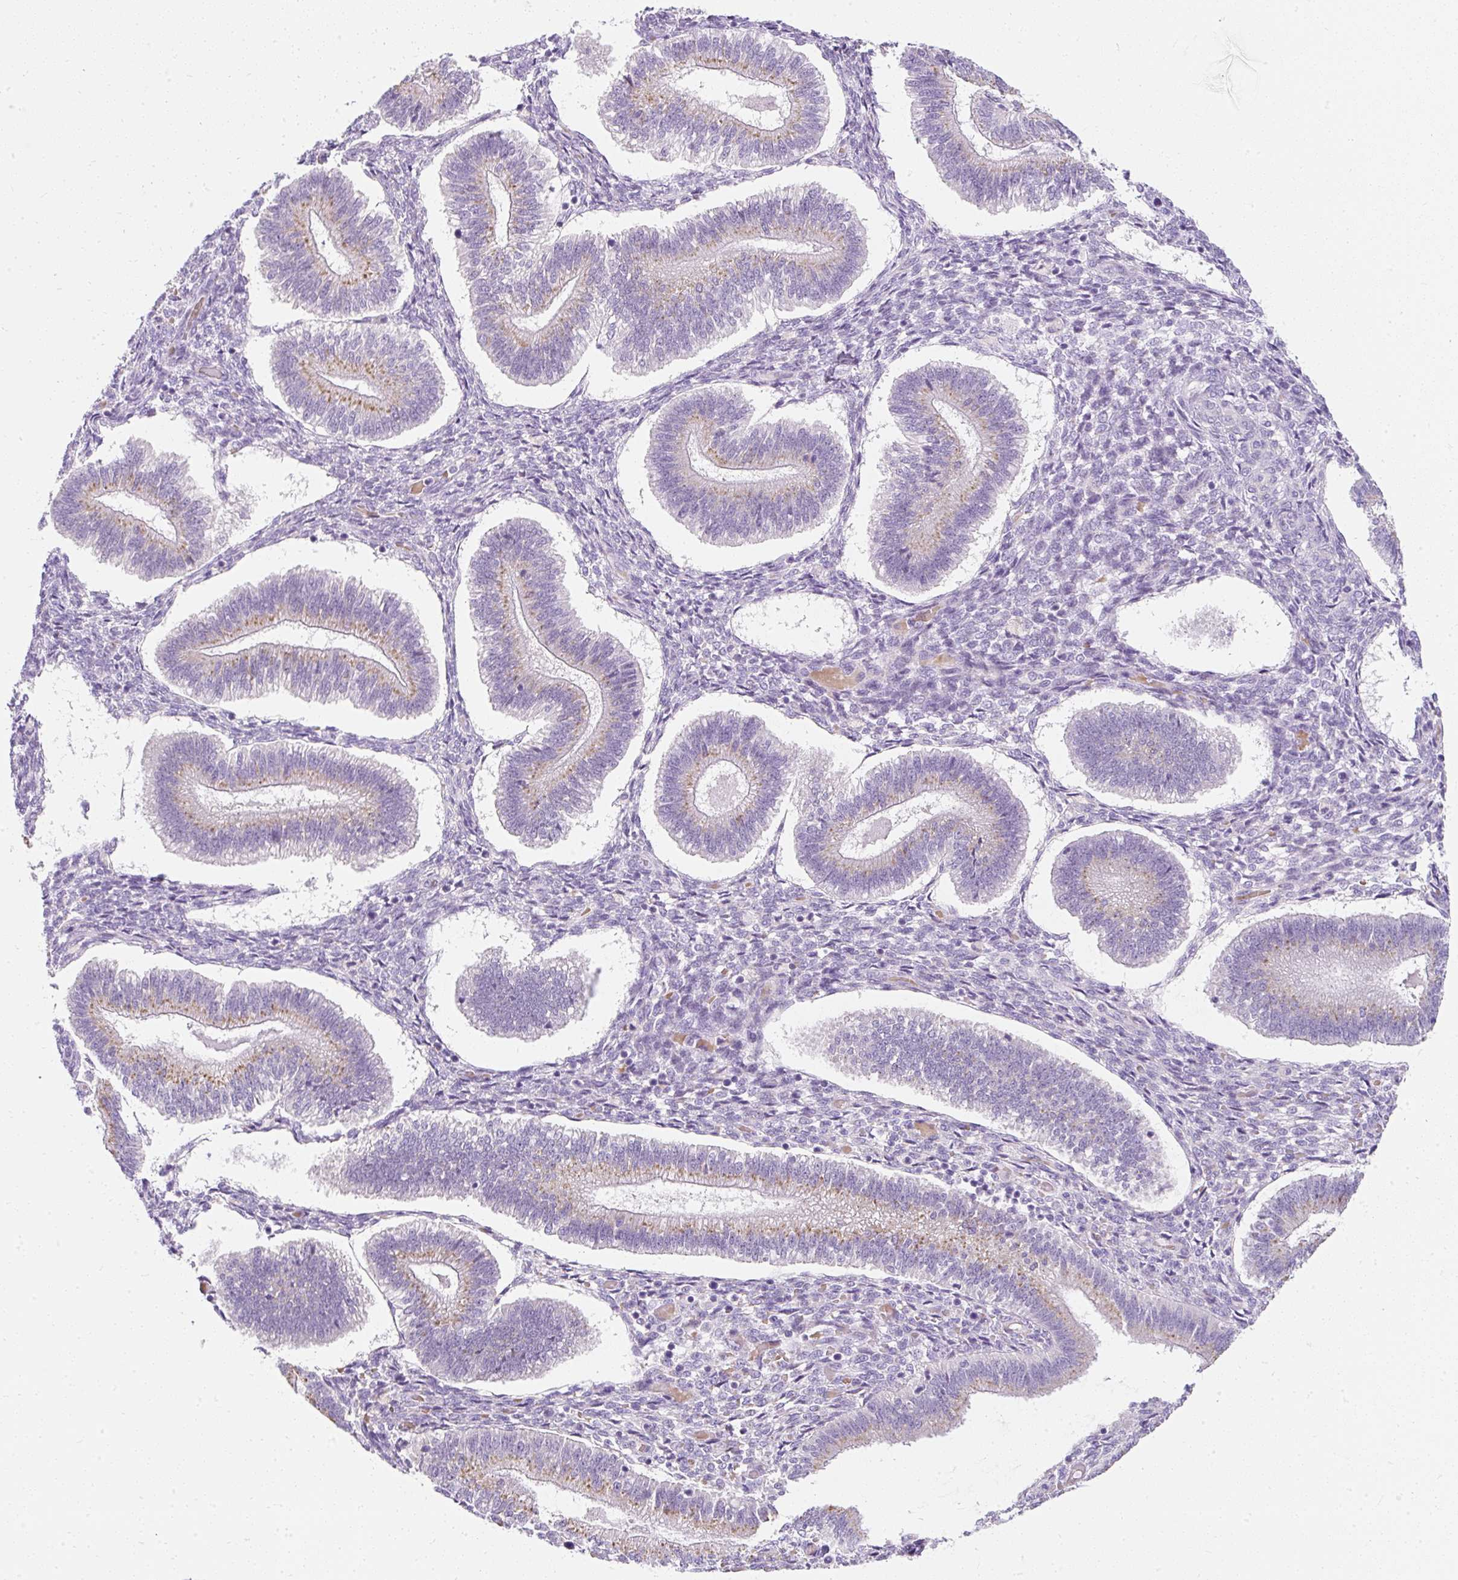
{"staining": {"intensity": "weak", "quantity": "<25%", "location": "cytoplasmic/membranous"}, "tissue": "endometrium", "cell_type": "Cells in endometrial stroma", "image_type": "normal", "snomed": [{"axis": "morphology", "description": "Normal tissue, NOS"}, {"axis": "topography", "description": "Endometrium"}], "caption": "A high-resolution histopathology image shows immunohistochemistry (IHC) staining of benign endometrium, which reveals no significant expression in cells in endometrial stroma. The staining is performed using DAB brown chromogen with nuclei counter-stained in using hematoxylin.", "gene": "DTX4", "patient": {"sex": "female", "age": 25}}